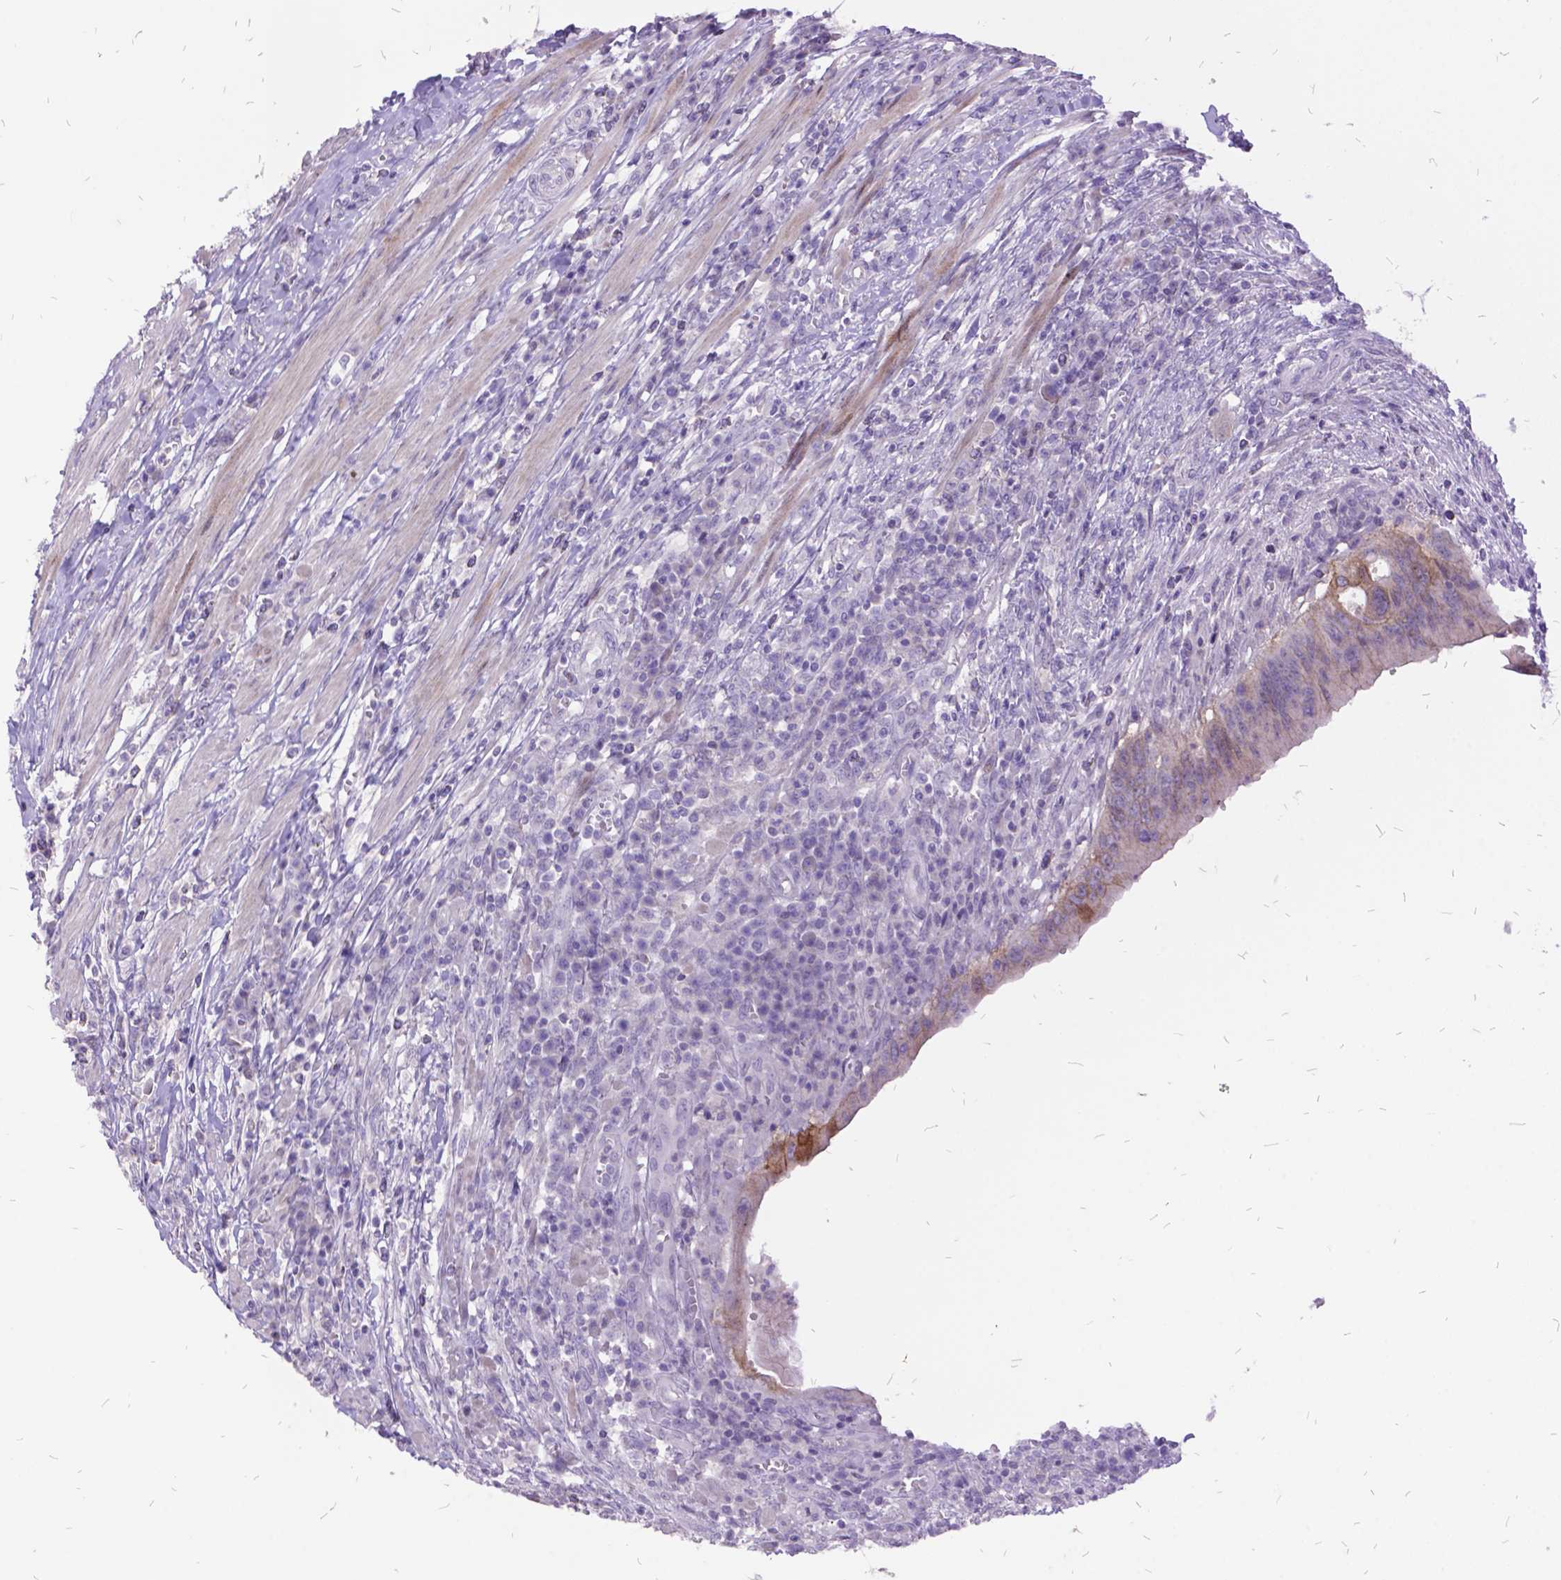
{"staining": {"intensity": "moderate", "quantity": "<25%", "location": "cytoplasmic/membranous"}, "tissue": "colorectal cancer", "cell_type": "Tumor cells", "image_type": "cancer", "snomed": [{"axis": "morphology", "description": "Adenocarcinoma, NOS"}, {"axis": "topography", "description": "Colon"}], "caption": "Moderate cytoplasmic/membranous staining is identified in approximately <25% of tumor cells in colorectal cancer.", "gene": "ITGB6", "patient": {"sex": "male", "age": 65}}